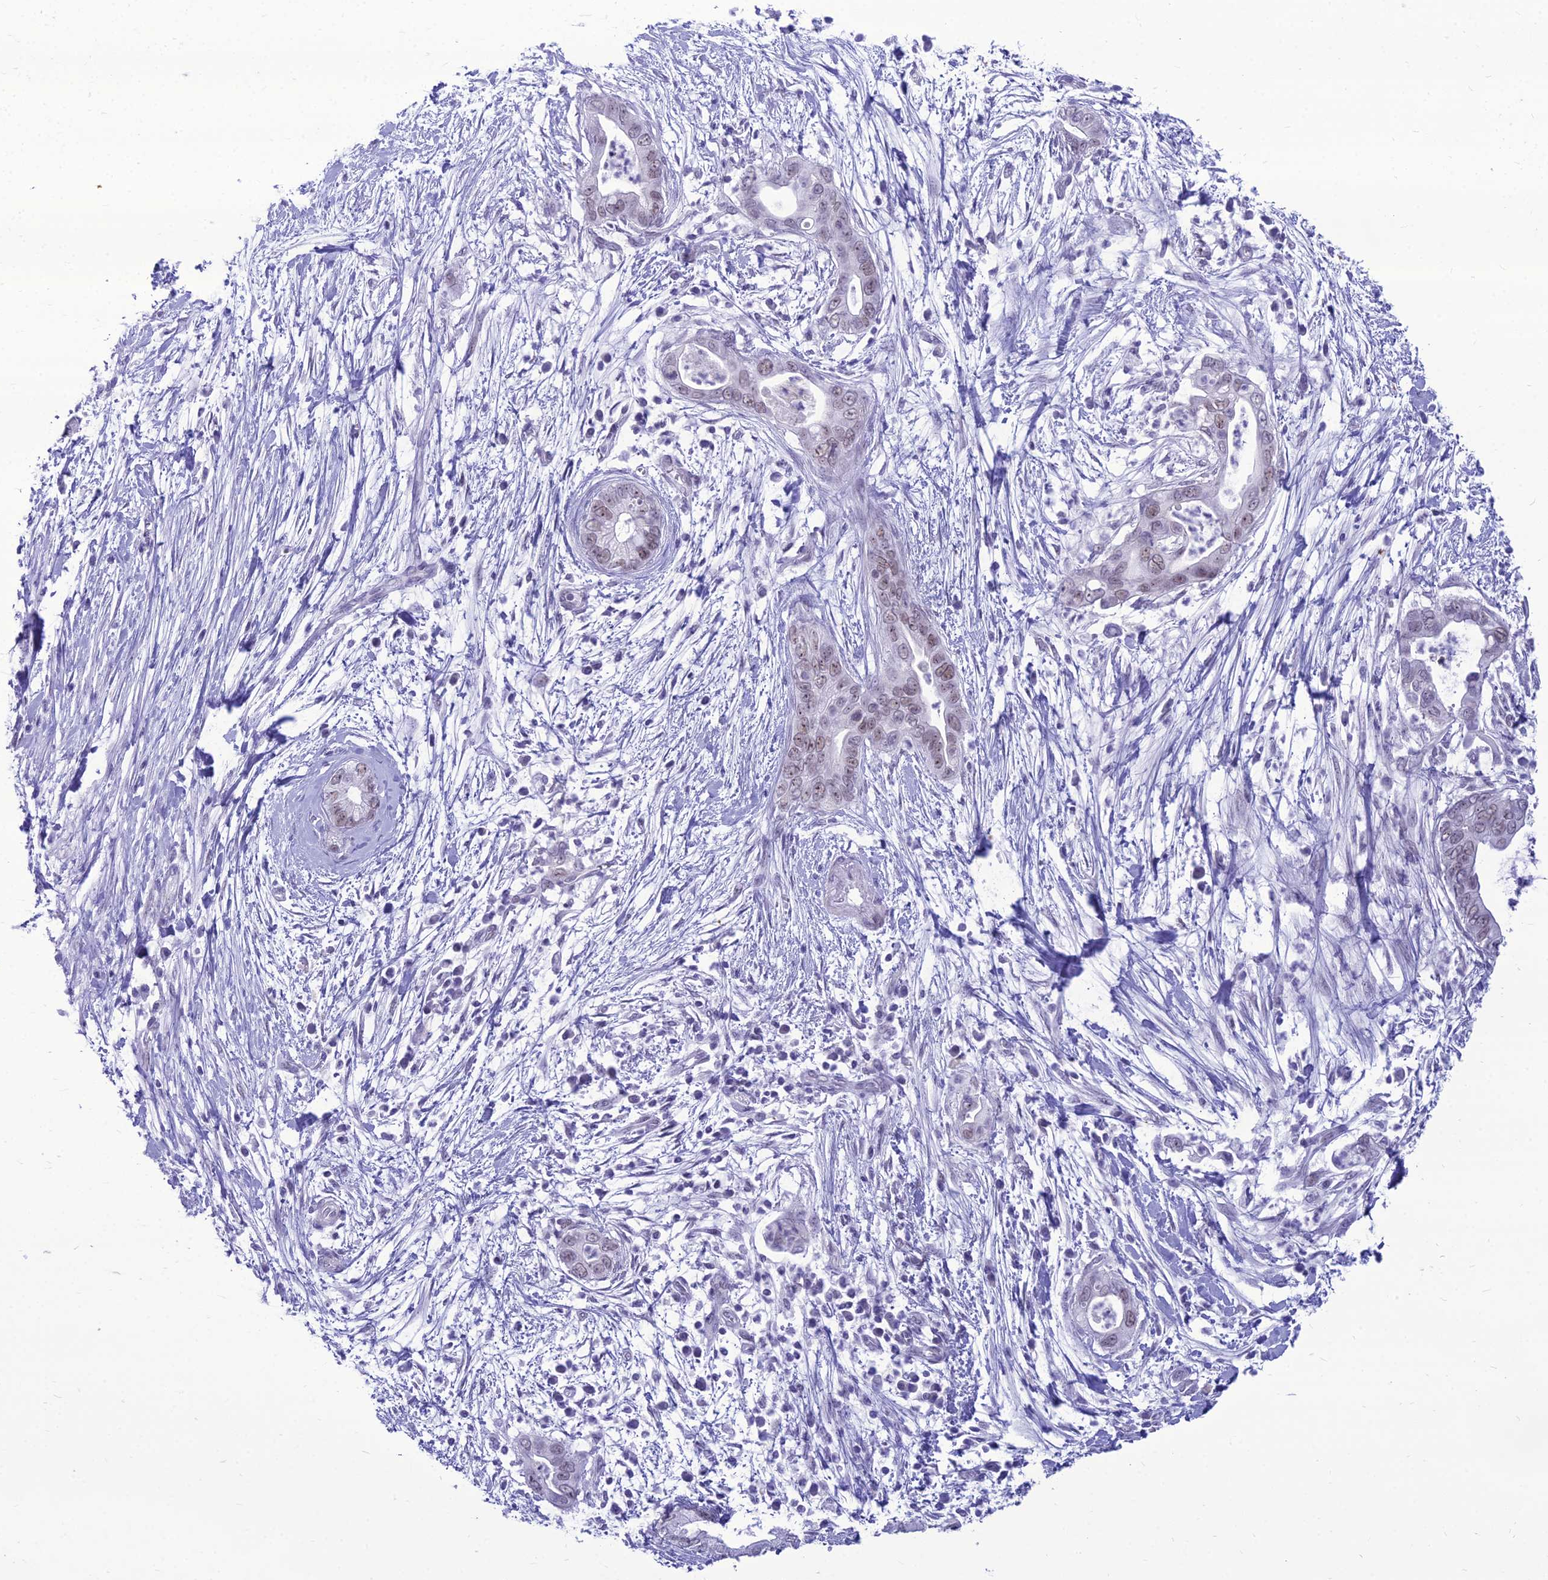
{"staining": {"intensity": "weak", "quantity": ">75%", "location": "nuclear"}, "tissue": "pancreatic cancer", "cell_type": "Tumor cells", "image_type": "cancer", "snomed": [{"axis": "morphology", "description": "Adenocarcinoma, NOS"}, {"axis": "topography", "description": "Pancreas"}], "caption": "An immunohistochemistry (IHC) photomicrograph of neoplastic tissue is shown. Protein staining in brown shows weak nuclear positivity in adenocarcinoma (pancreatic) within tumor cells.", "gene": "DHX40", "patient": {"sex": "male", "age": 75}}